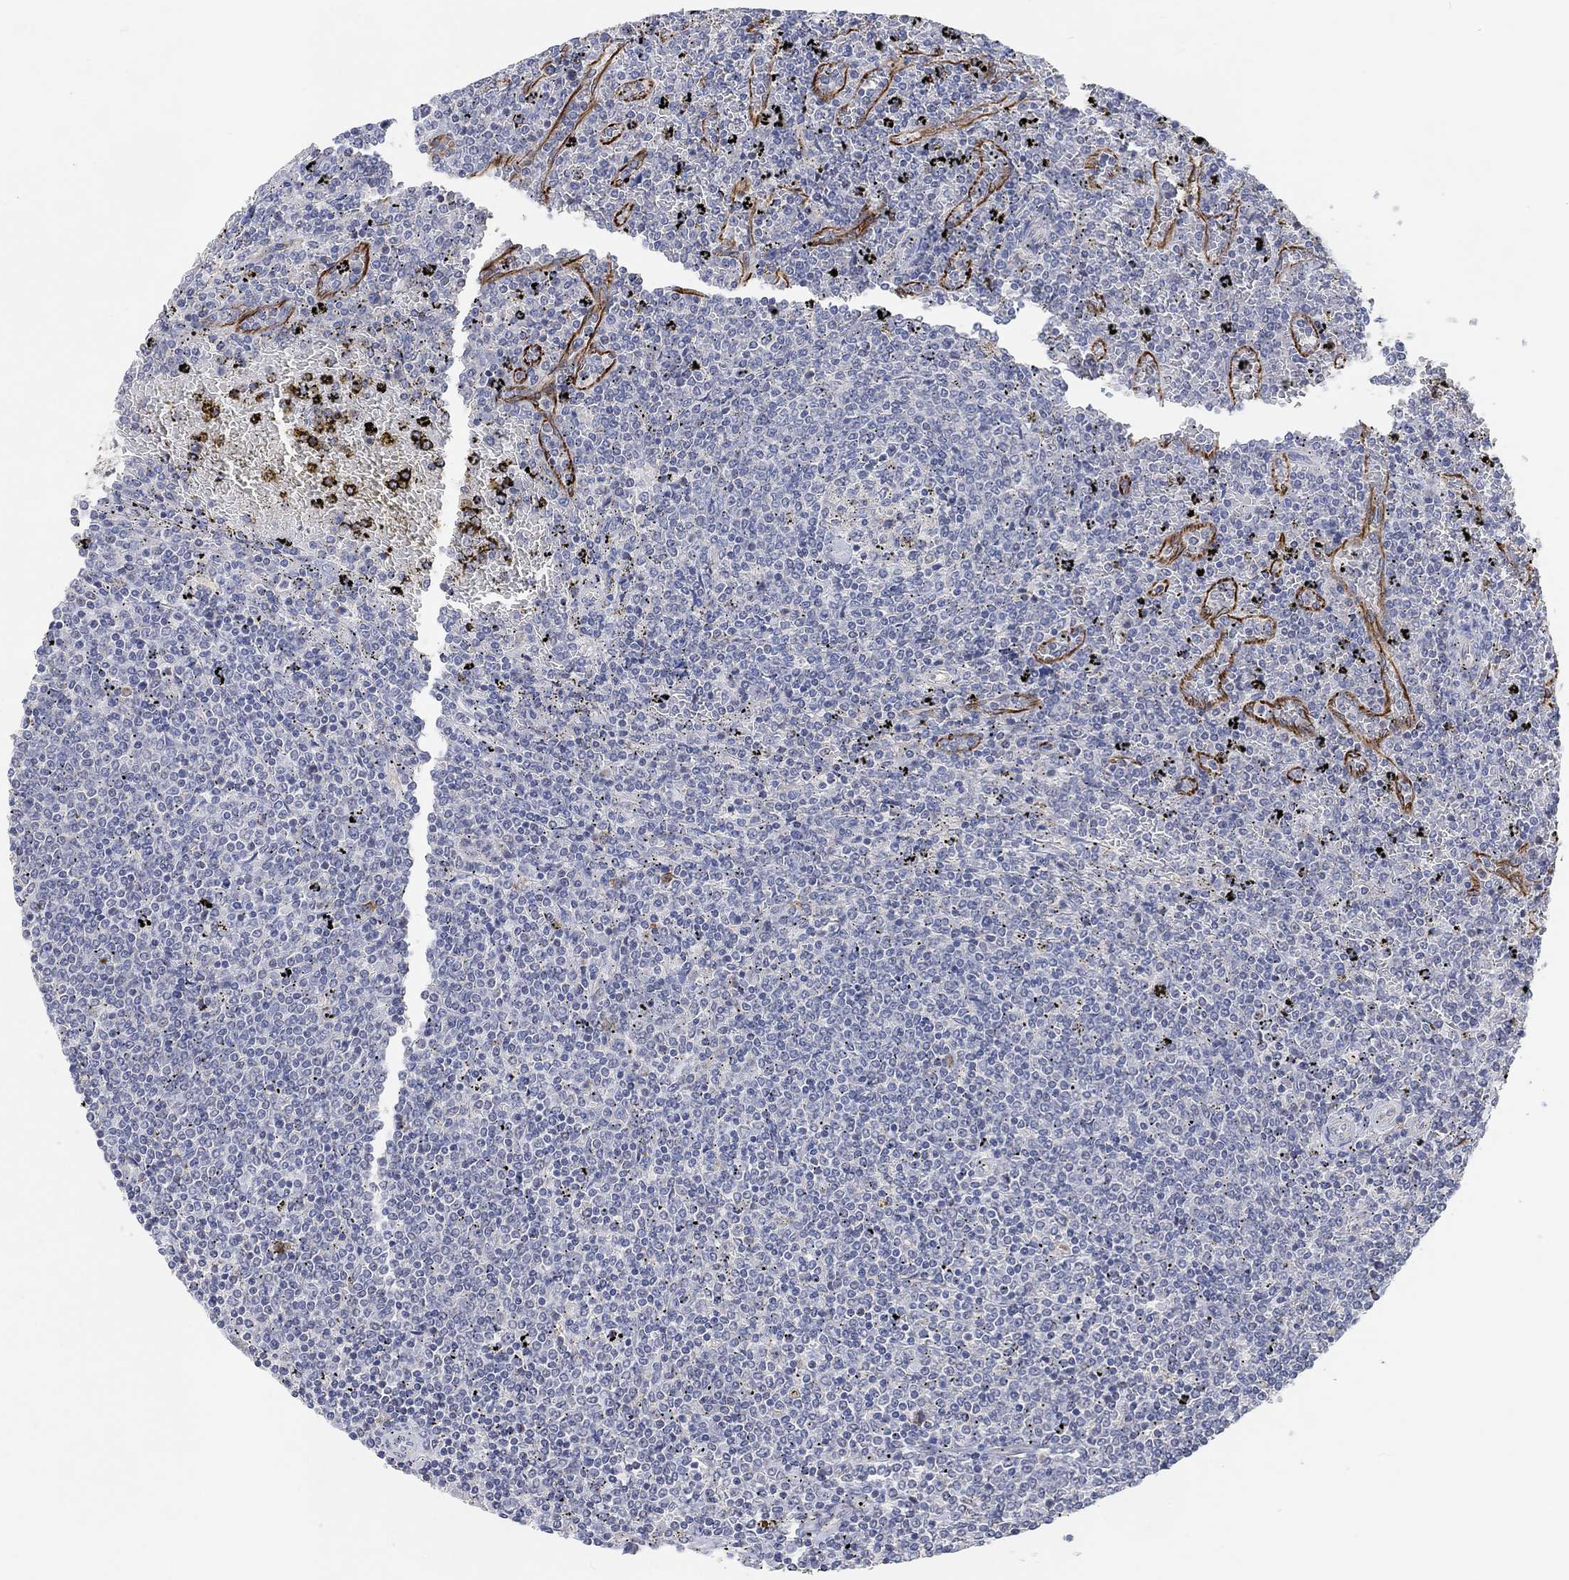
{"staining": {"intensity": "negative", "quantity": "none", "location": "none"}, "tissue": "lymphoma", "cell_type": "Tumor cells", "image_type": "cancer", "snomed": [{"axis": "morphology", "description": "Malignant lymphoma, non-Hodgkin's type, Low grade"}, {"axis": "topography", "description": "Spleen"}], "caption": "Tumor cells are negative for brown protein staining in low-grade malignant lymphoma, non-Hodgkin's type.", "gene": "HCRTR1", "patient": {"sex": "female", "age": 77}}